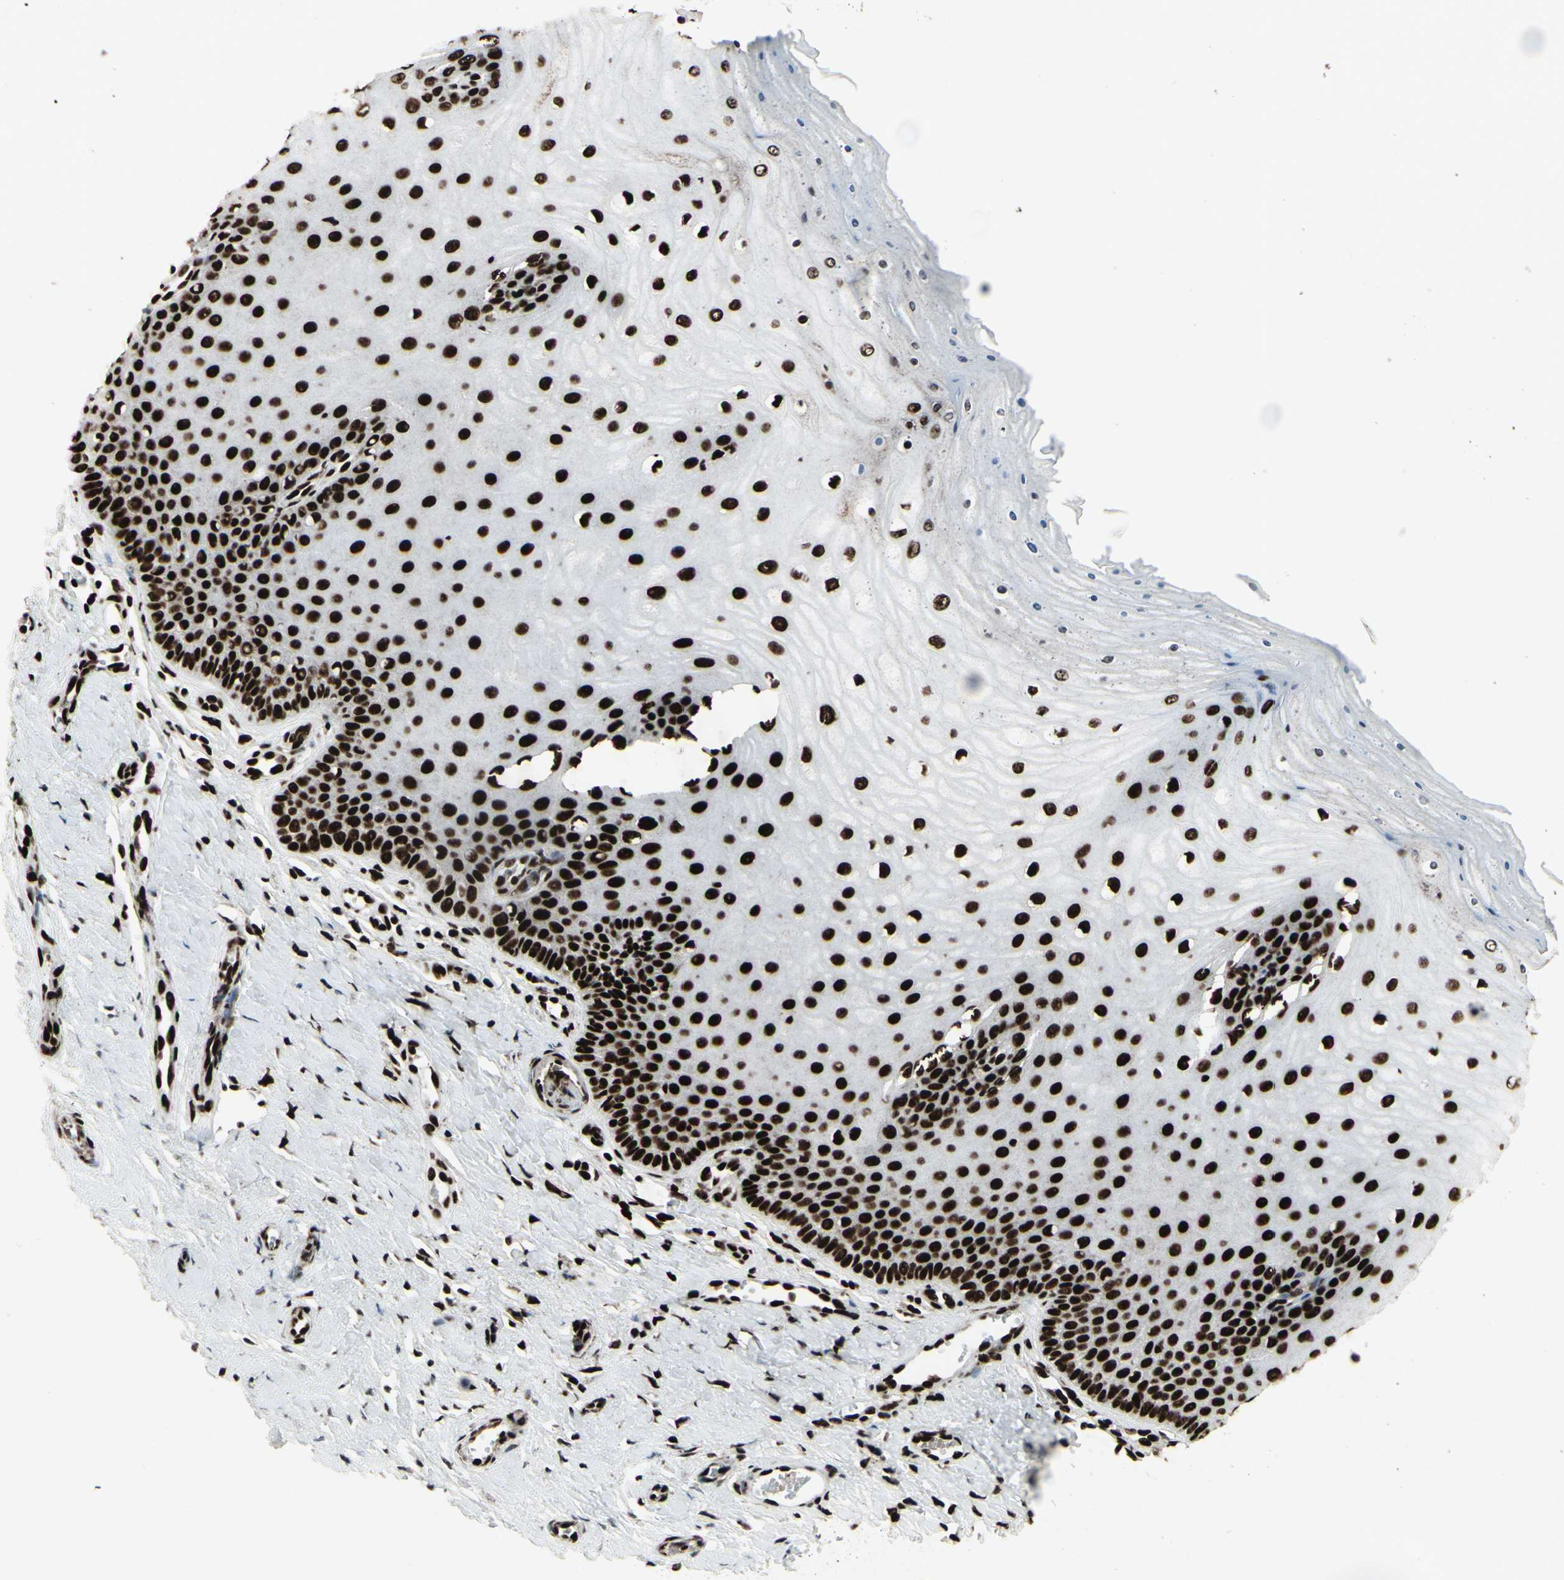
{"staining": {"intensity": "strong", "quantity": ">75%", "location": "nuclear"}, "tissue": "cervix", "cell_type": "Glandular cells", "image_type": "normal", "snomed": [{"axis": "morphology", "description": "Normal tissue, NOS"}, {"axis": "topography", "description": "Cervix"}], "caption": "Protein expression analysis of unremarkable human cervix reveals strong nuclear staining in approximately >75% of glandular cells.", "gene": "U2AF2", "patient": {"sex": "female", "age": 55}}